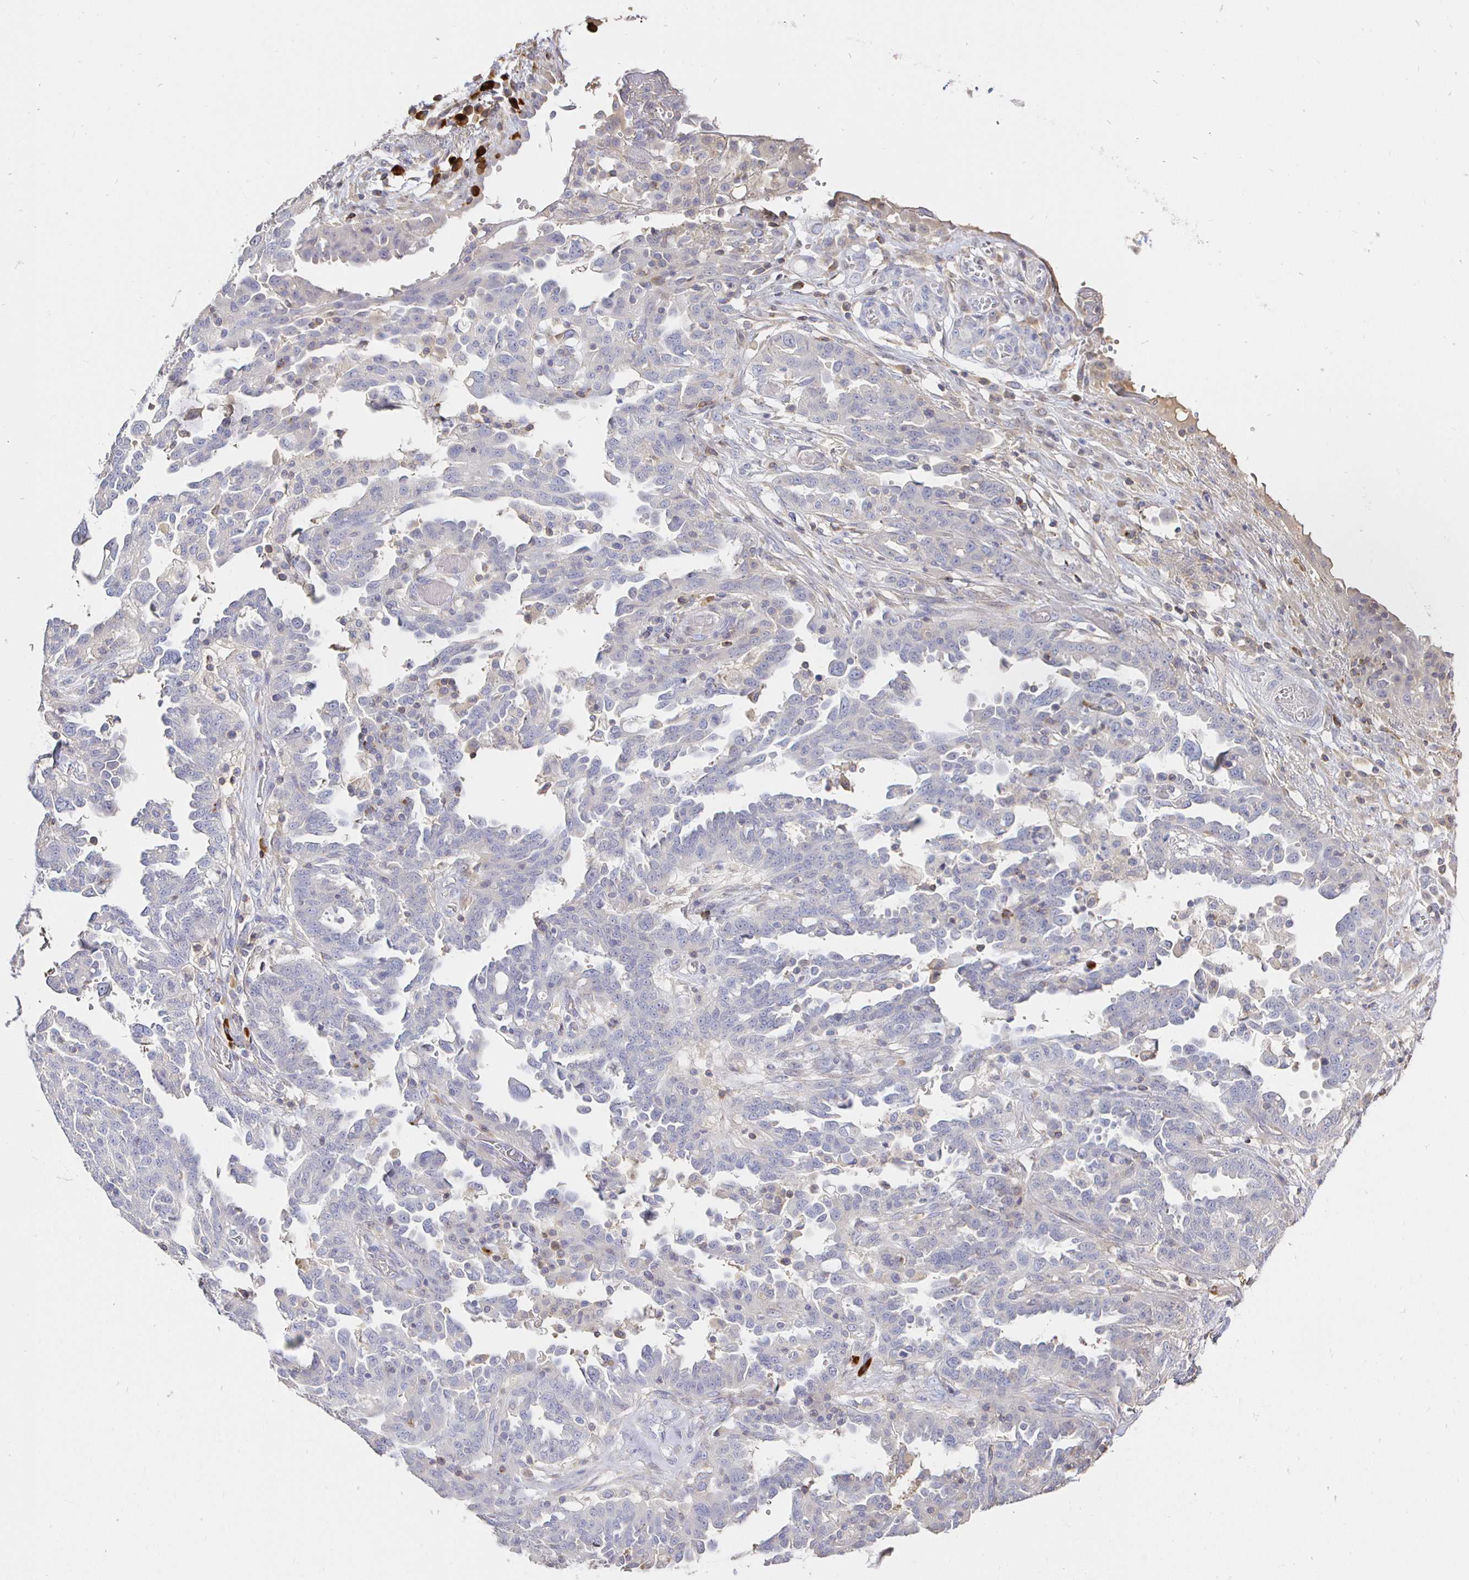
{"staining": {"intensity": "negative", "quantity": "none", "location": "none"}, "tissue": "ovarian cancer", "cell_type": "Tumor cells", "image_type": "cancer", "snomed": [{"axis": "morphology", "description": "Cystadenocarcinoma, serous, NOS"}, {"axis": "topography", "description": "Ovary"}], "caption": "Tumor cells show no significant protein expression in ovarian cancer.", "gene": "CXCR3", "patient": {"sex": "female", "age": 67}}